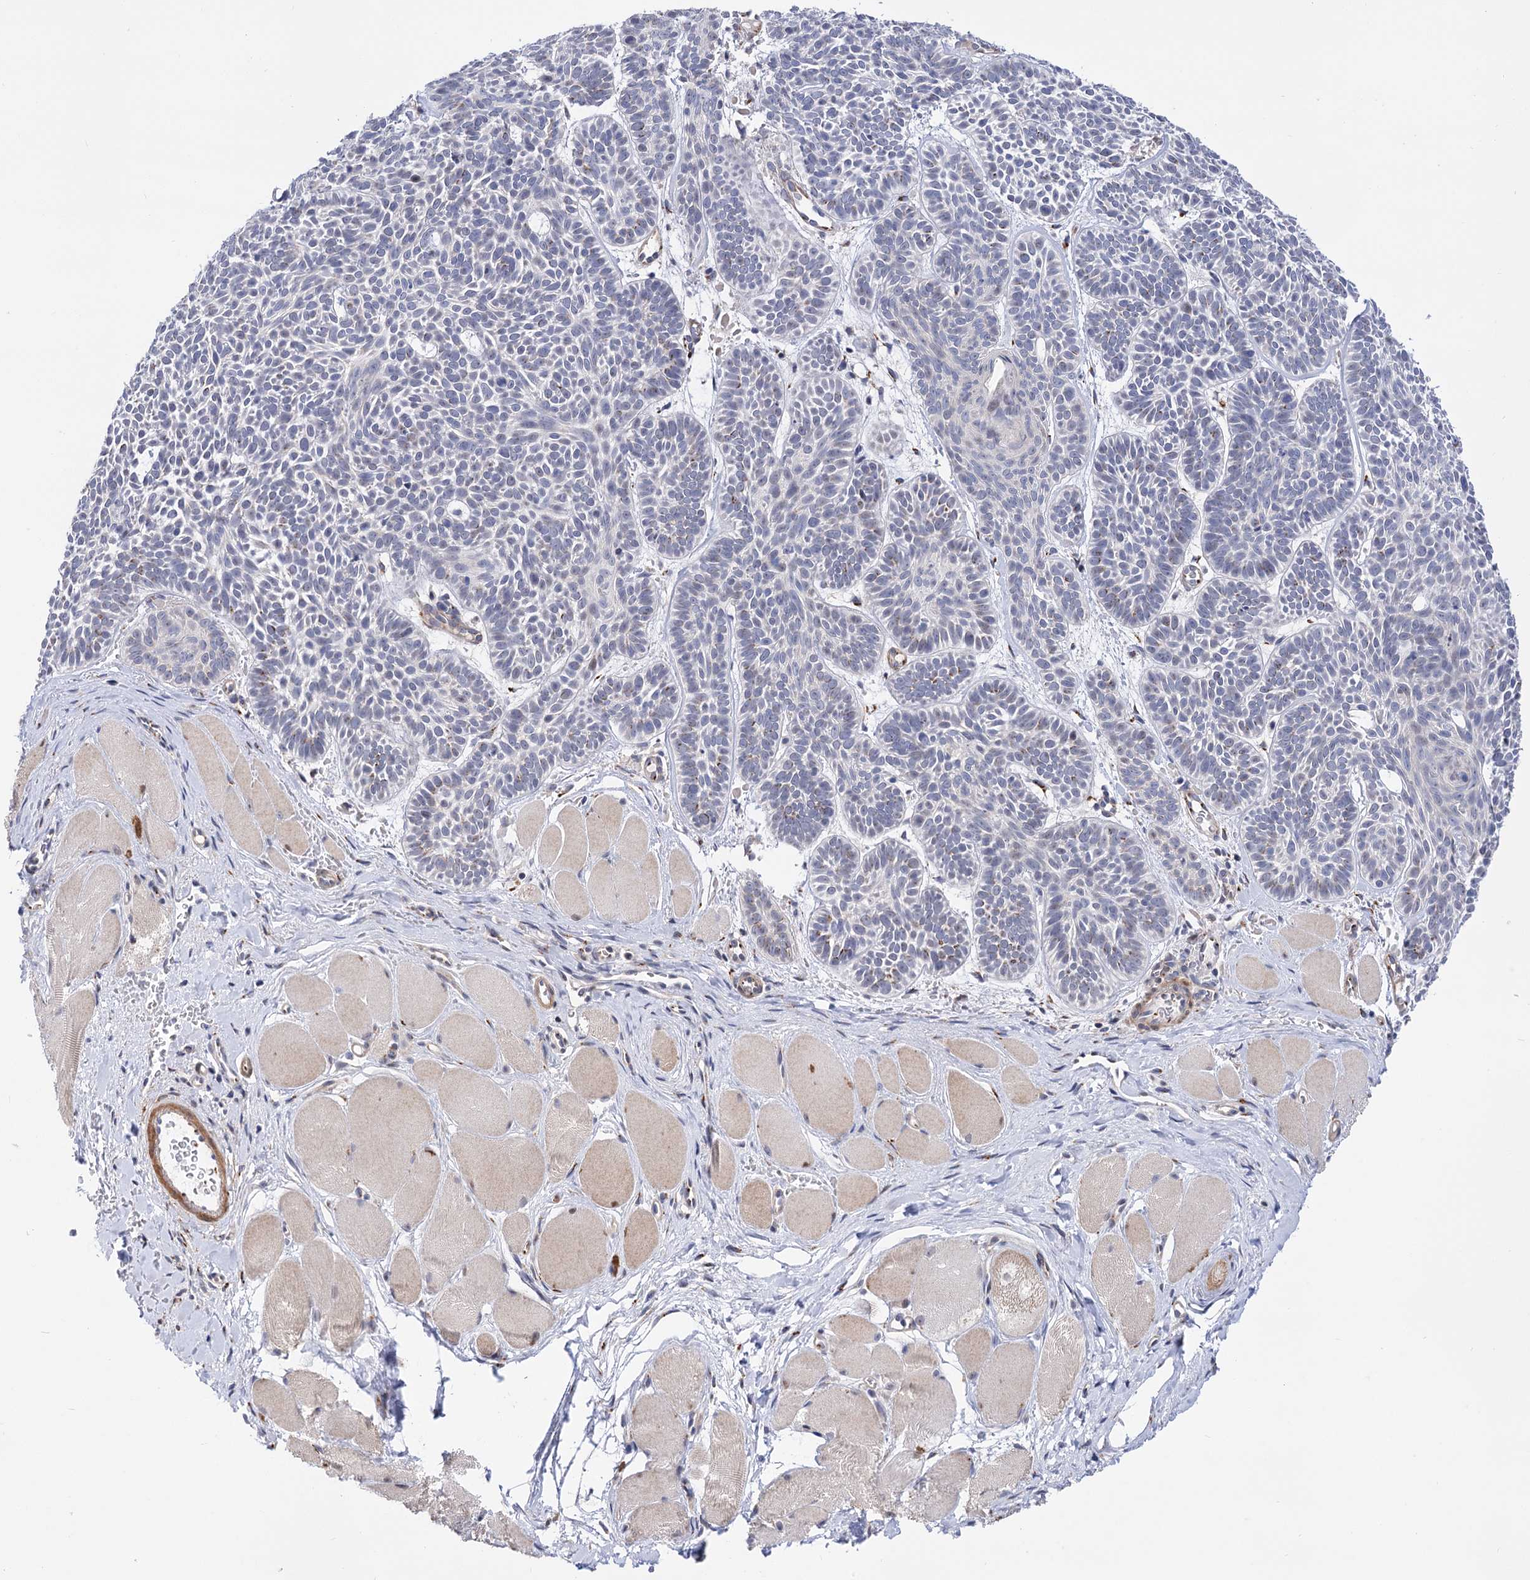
{"staining": {"intensity": "moderate", "quantity": "<25%", "location": "cytoplasmic/membranous"}, "tissue": "skin cancer", "cell_type": "Tumor cells", "image_type": "cancer", "snomed": [{"axis": "morphology", "description": "Basal cell carcinoma"}, {"axis": "topography", "description": "Skin"}], "caption": "Immunohistochemistry micrograph of neoplastic tissue: skin cancer stained using IHC displays low levels of moderate protein expression localized specifically in the cytoplasmic/membranous of tumor cells, appearing as a cytoplasmic/membranous brown color.", "gene": "C11orf96", "patient": {"sex": "male", "age": 85}}